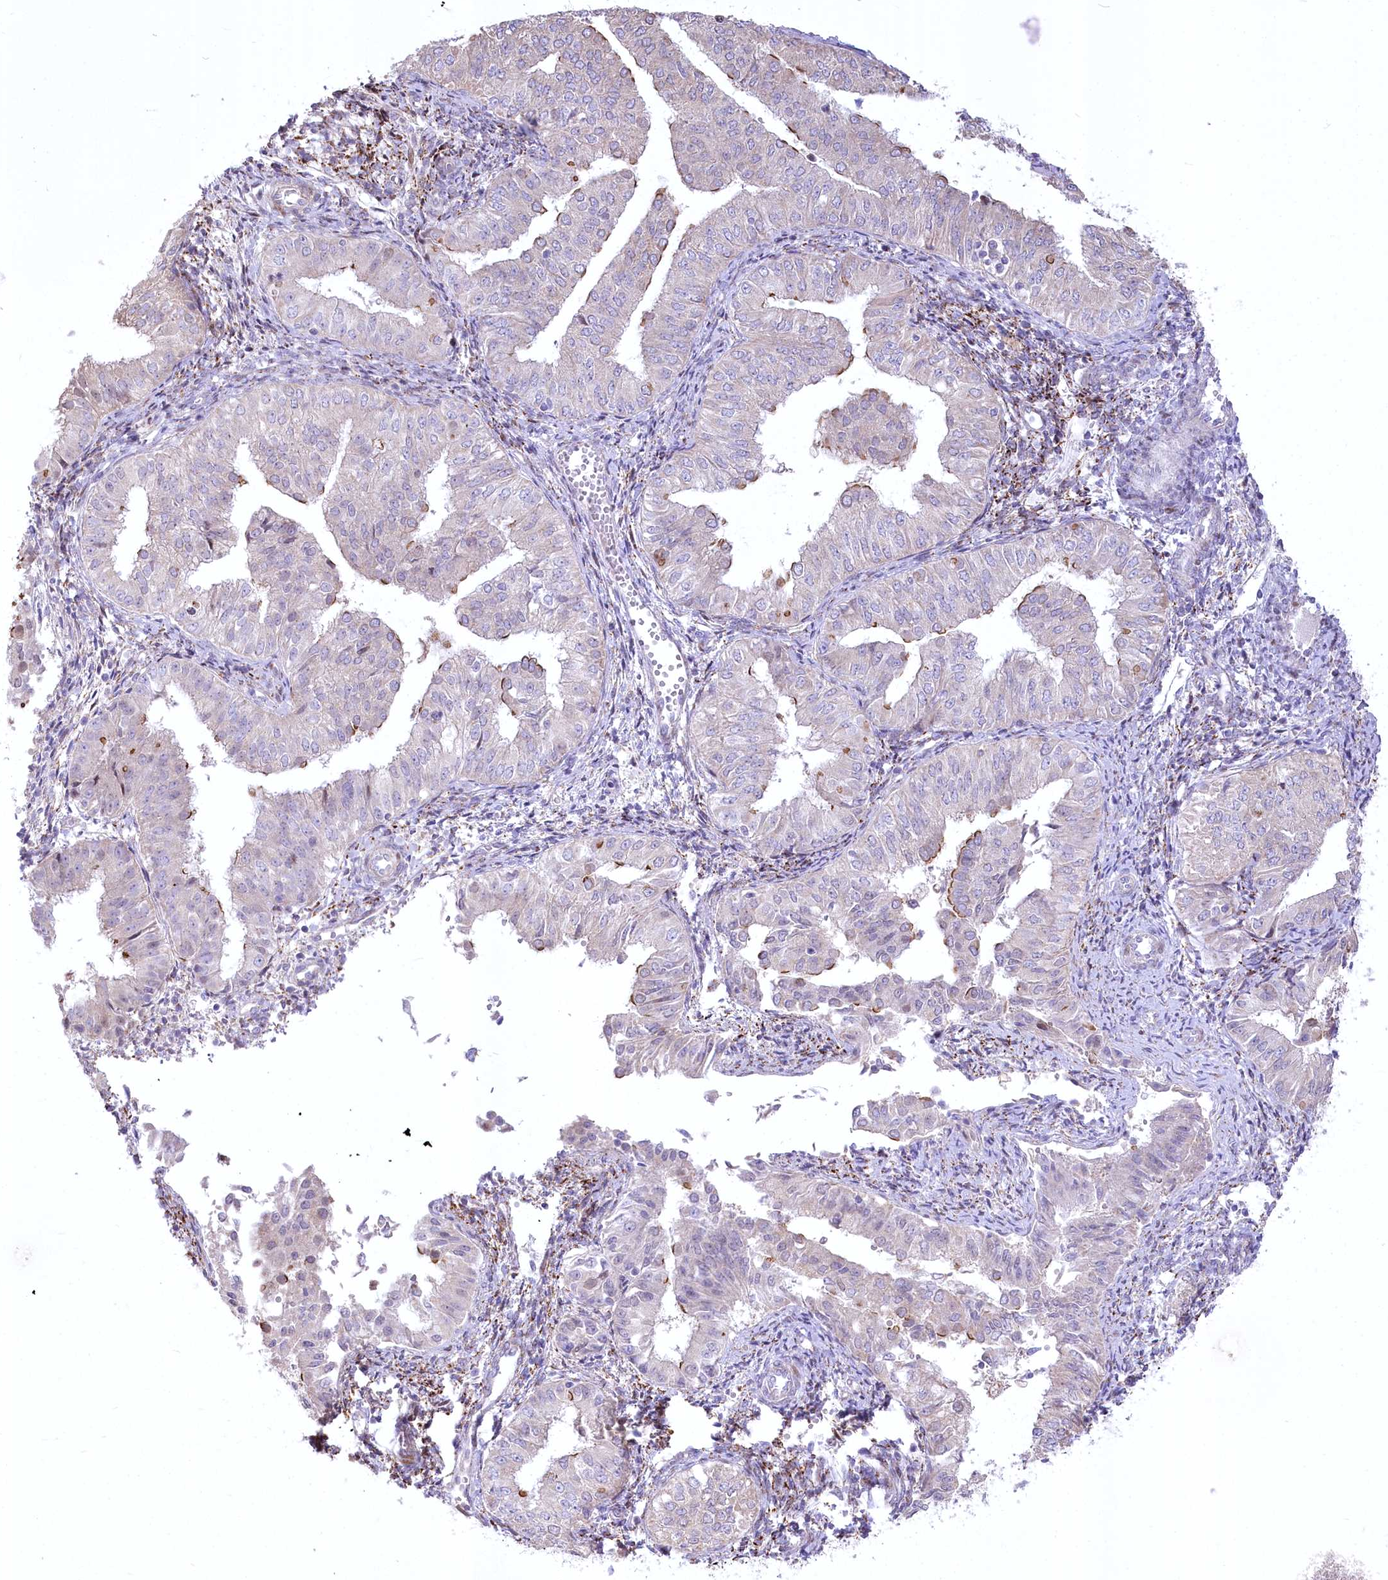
{"staining": {"intensity": "weak", "quantity": "<25%", "location": "cytoplasmic/membranous"}, "tissue": "endometrial cancer", "cell_type": "Tumor cells", "image_type": "cancer", "snomed": [{"axis": "morphology", "description": "Normal tissue, NOS"}, {"axis": "morphology", "description": "Adenocarcinoma, NOS"}, {"axis": "topography", "description": "Endometrium"}], "caption": "Immunohistochemical staining of endometrial adenocarcinoma shows no significant expression in tumor cells.", "gene": "CEP164", "patient": {"sex": "female", "age": 53}}